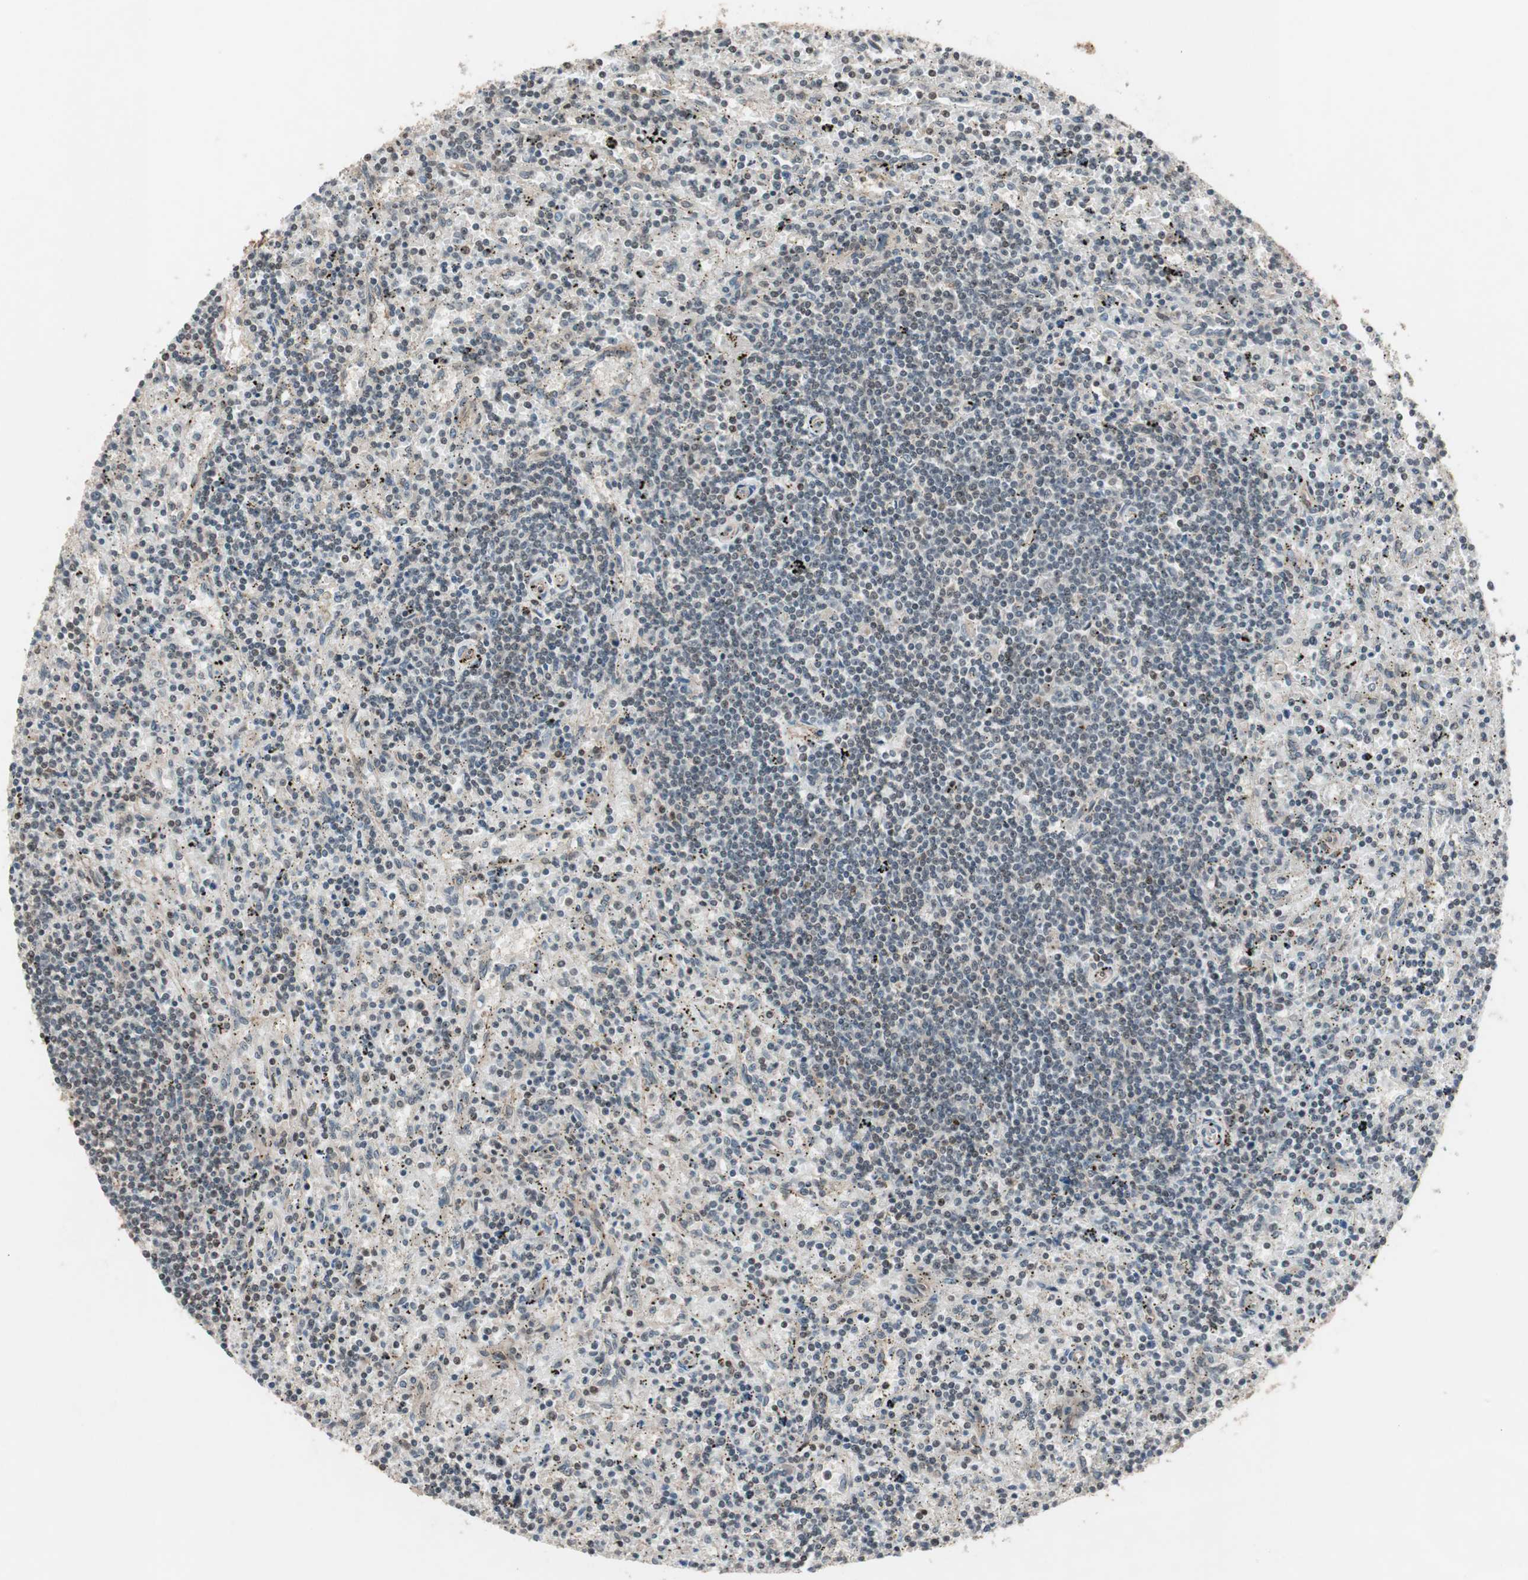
{"staining": {"intensity": "negative", "quantity": "none", "location": "none"}, "tissue": "lymphoma", "cell_type": "Tumor cells", "image_type": "cancer", "snomed": [{"axis": "morphology", "description": "Malignant lymphoma, non-Hodgkin's type, Low grade"}, {"axis": "topography", "description": "Spleen"}], "caption": "An image of human lymphoma is negative for staining in tumor cells.", "gene": "DRAP1", "patient": {"sex": "male", "age": 76}}